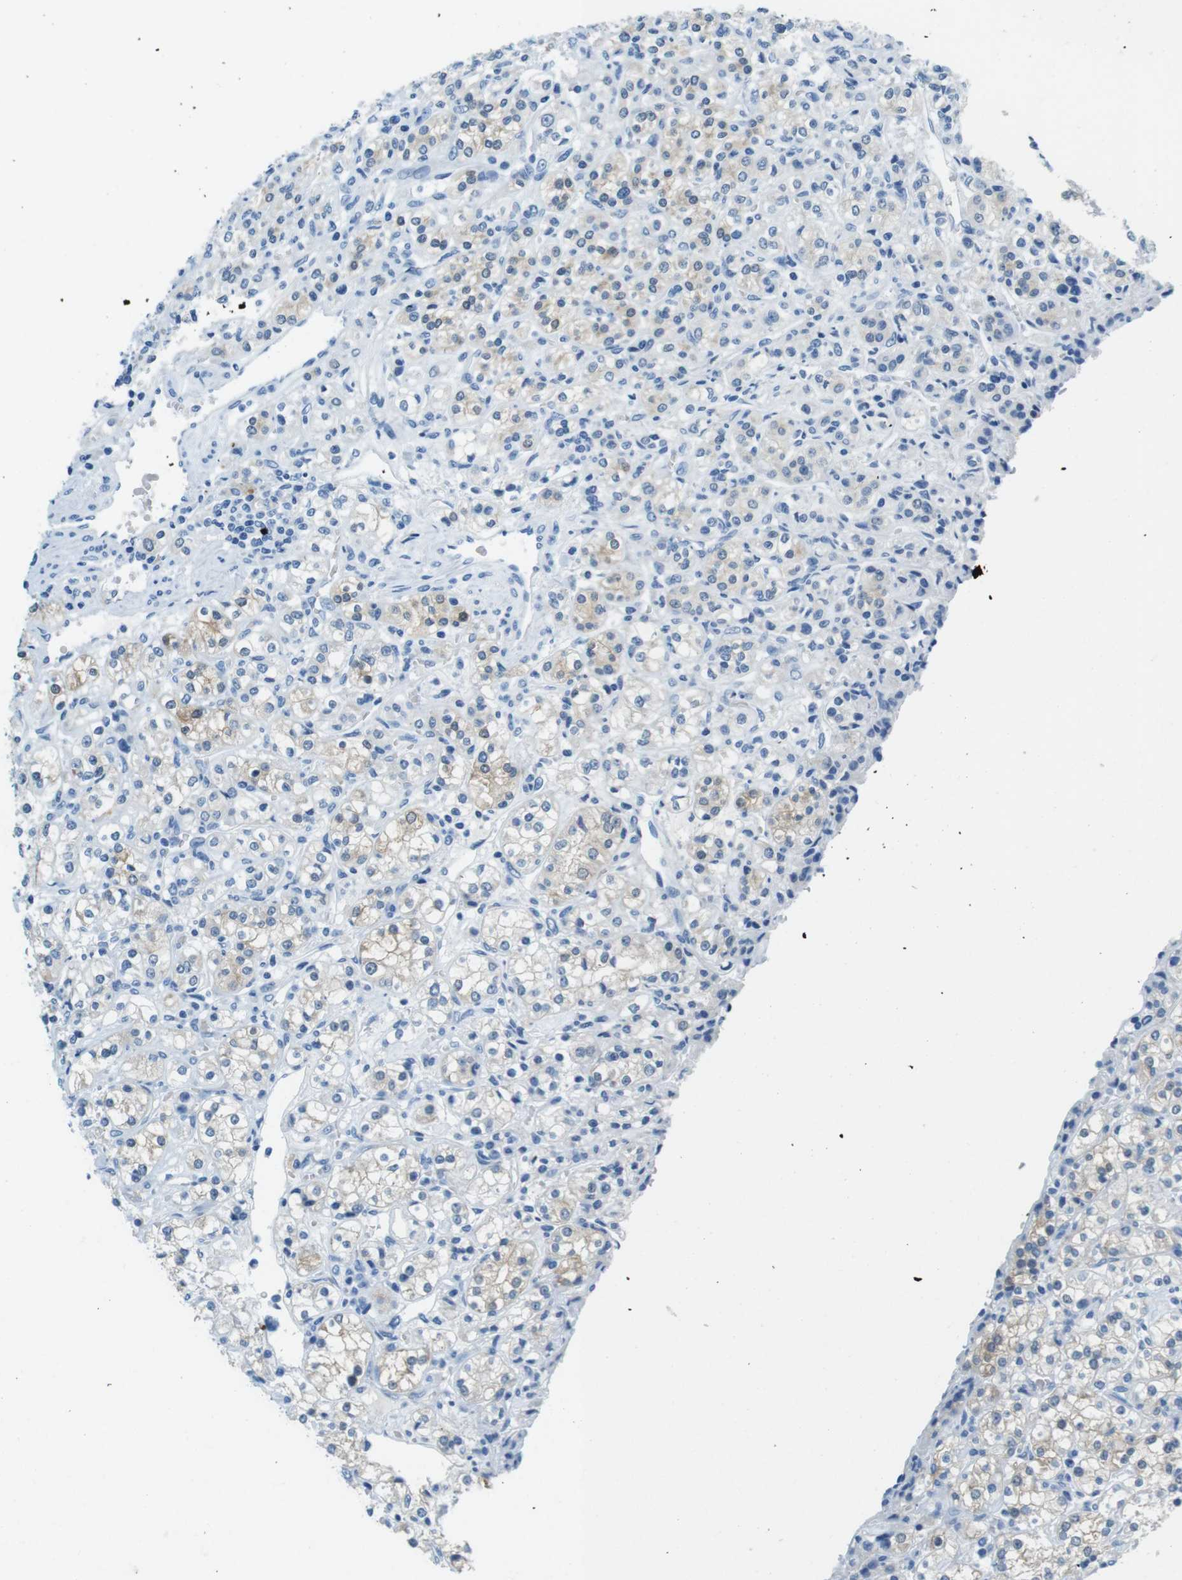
{"staining": {"intensity": "weak", "quantity": "25%-75%", "location": "cytoplasmic/membranous"}, "tissue": "renal cancer", "cell_type": "Tumor cells", "image_type": "cancer", "snomed": [{"axis": "morphology", "description": "Adenocarcinoma, NOS"}, {"axis": "topography", "description": "Kidney"}], "caption": "DAB (3,3'-diaminobenzidine) immunohistochemical staining of human renal cancer exhibits weak cytoplasmic/membranous protein expression in about 25%-75% of tumor cells.", "gene": "TFAP2C", "patient": {"sex": "male", "age": 77}}